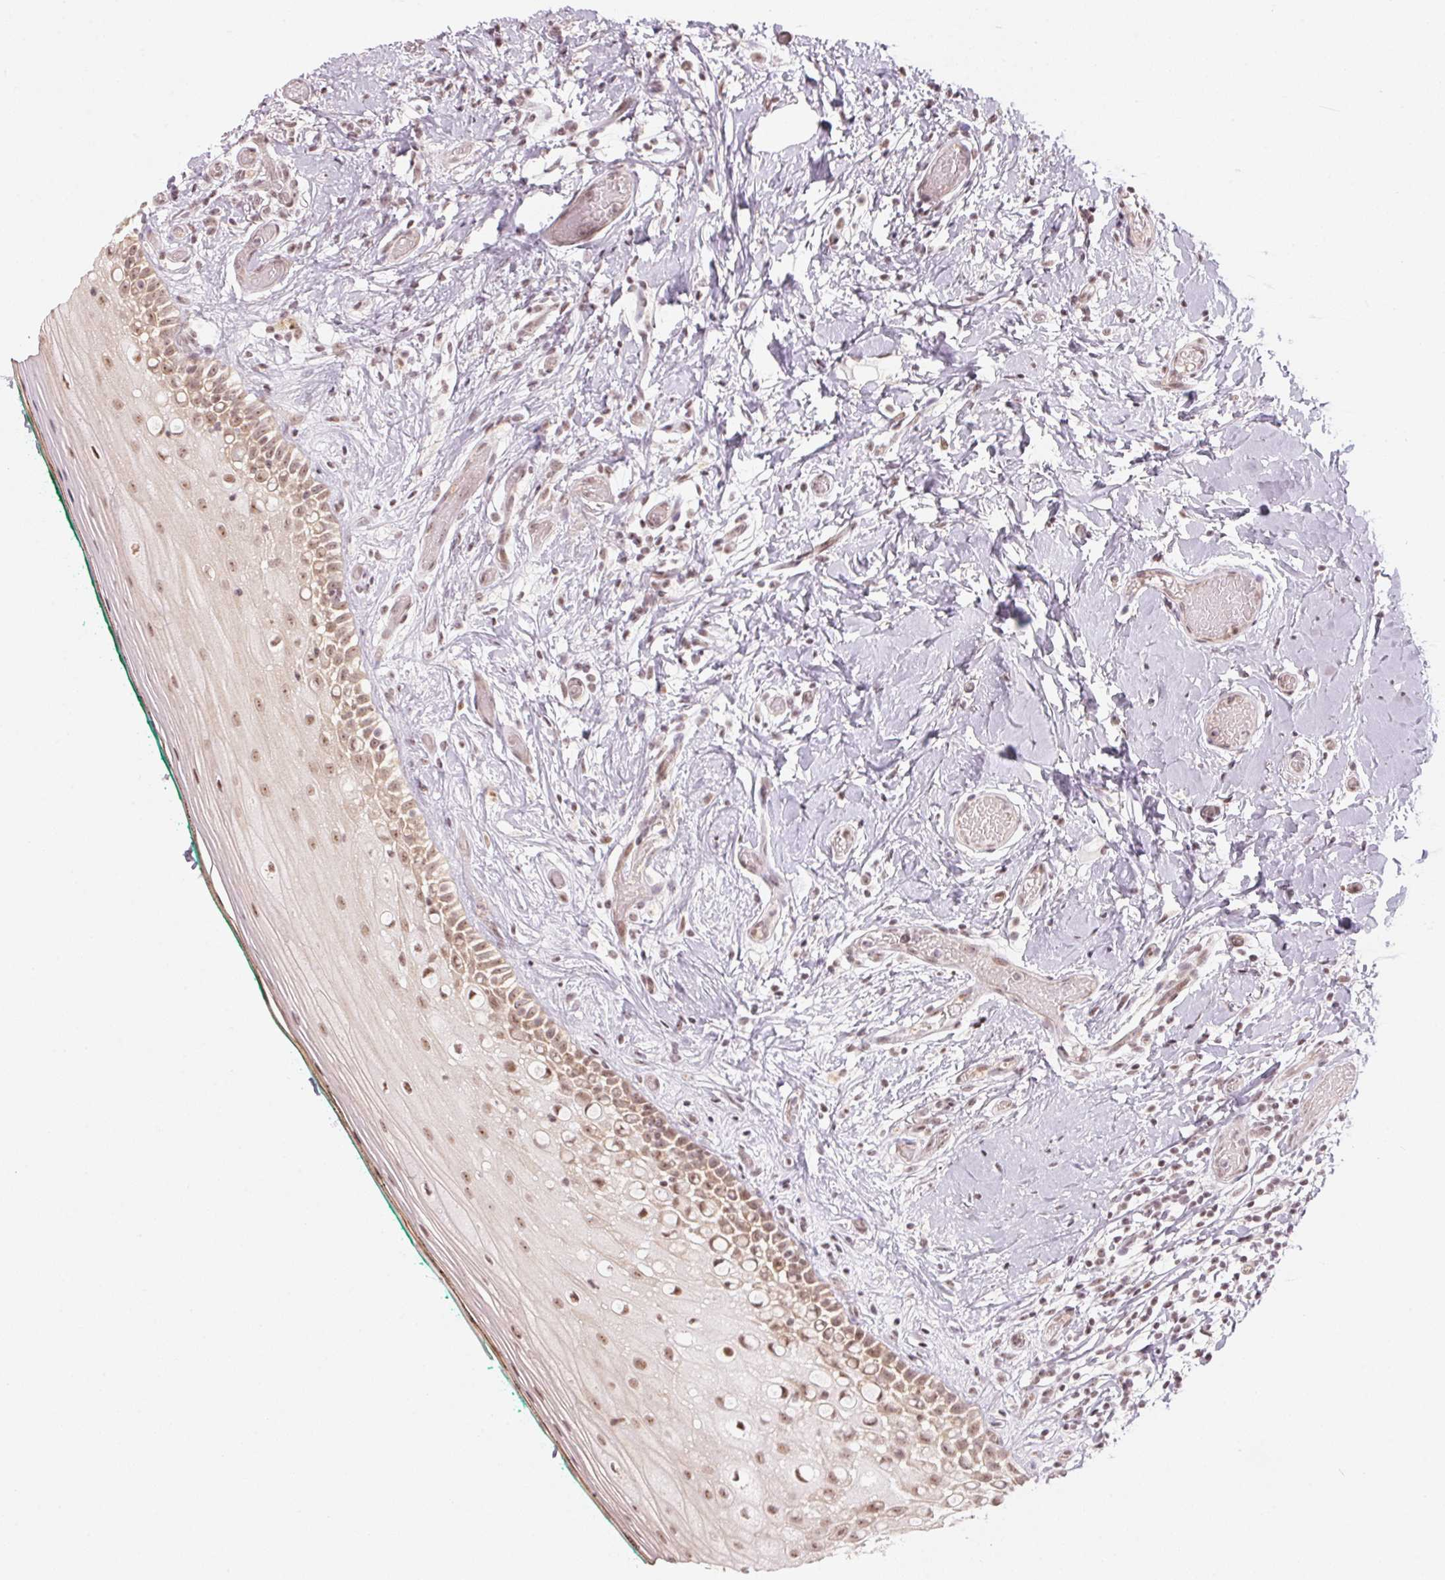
{"staining": {"intensity": "moderate", "quantity": ">75%", "location": "nuclear"}, "tissue": "oral mucosa", "cell_type": "Squamous epithelial cells", "image_type": "normal", "snomed": [{"axis": "morphology", "description": "Normal tissue, NOS"}, {"axis": "topography", "description": "Oral tissue"}], "caption": "Protein staining of benign oral mucosa displays moderate nuclear expression in approximately >75% of squamous epithelial cells.", "gene": "KAT6A", "patient": {"sex": "female", "age": 83}}